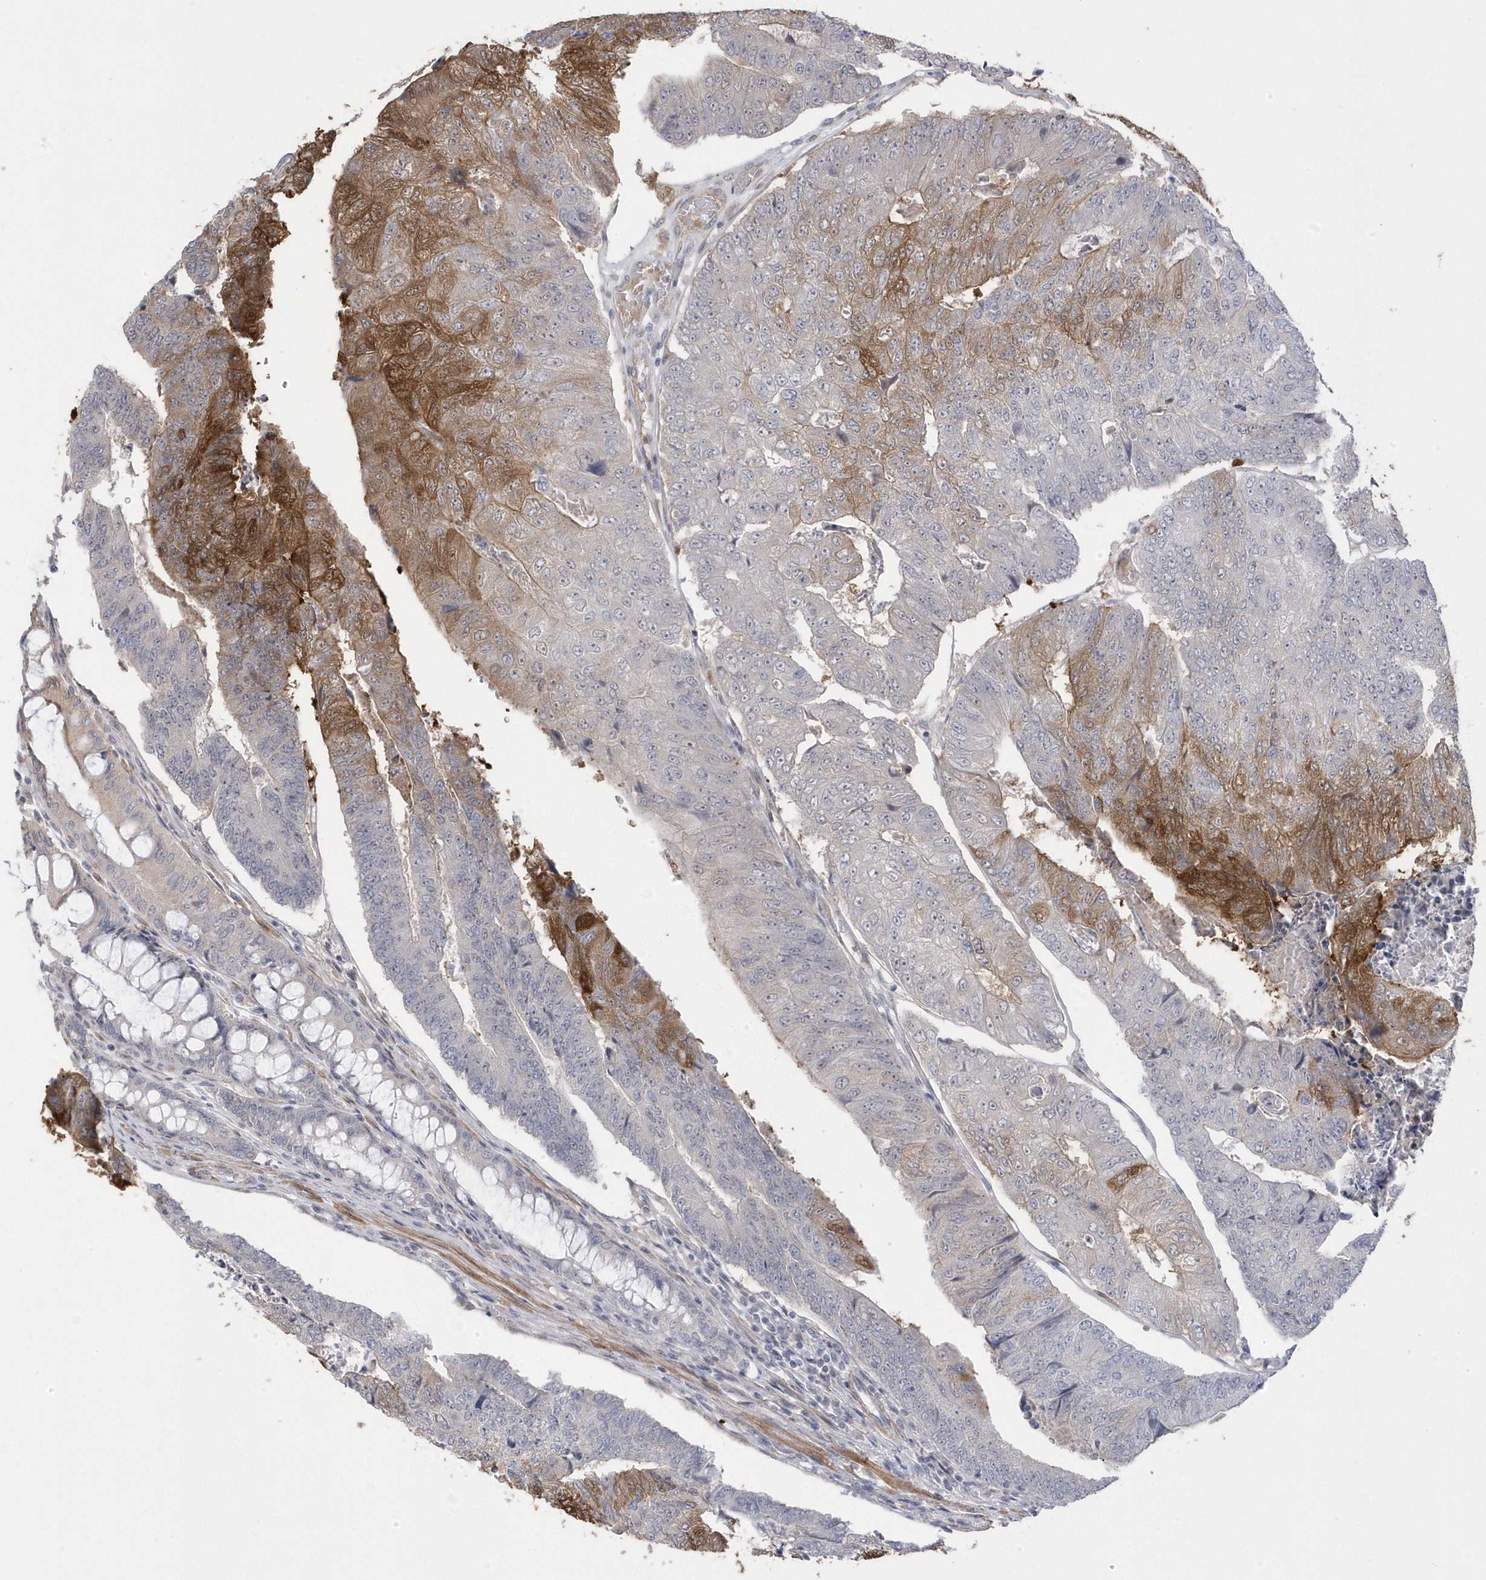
{"staining": {"intensity": "strong", "quantity": "25%-75%", "location": "cytoplasmic/membranous"}, "tissue": "colorectal cancer", "cell_type": "Tumor cells", "image_type": "cancer", "snomed": [{"axis": "morphology", "description": "Adenocarcinoma, NOS"}, {"axis": "topography", "description": "Colon"}], "caption": "This is an image of immunohistochemistry staining of colorectal cancer (adenocarcinoma), which shows strong positivity in the cytoplasmic/membranous of tumor cells.", "gene": "GTPBP6", "patient": {"sex": "female", "age": 67}}